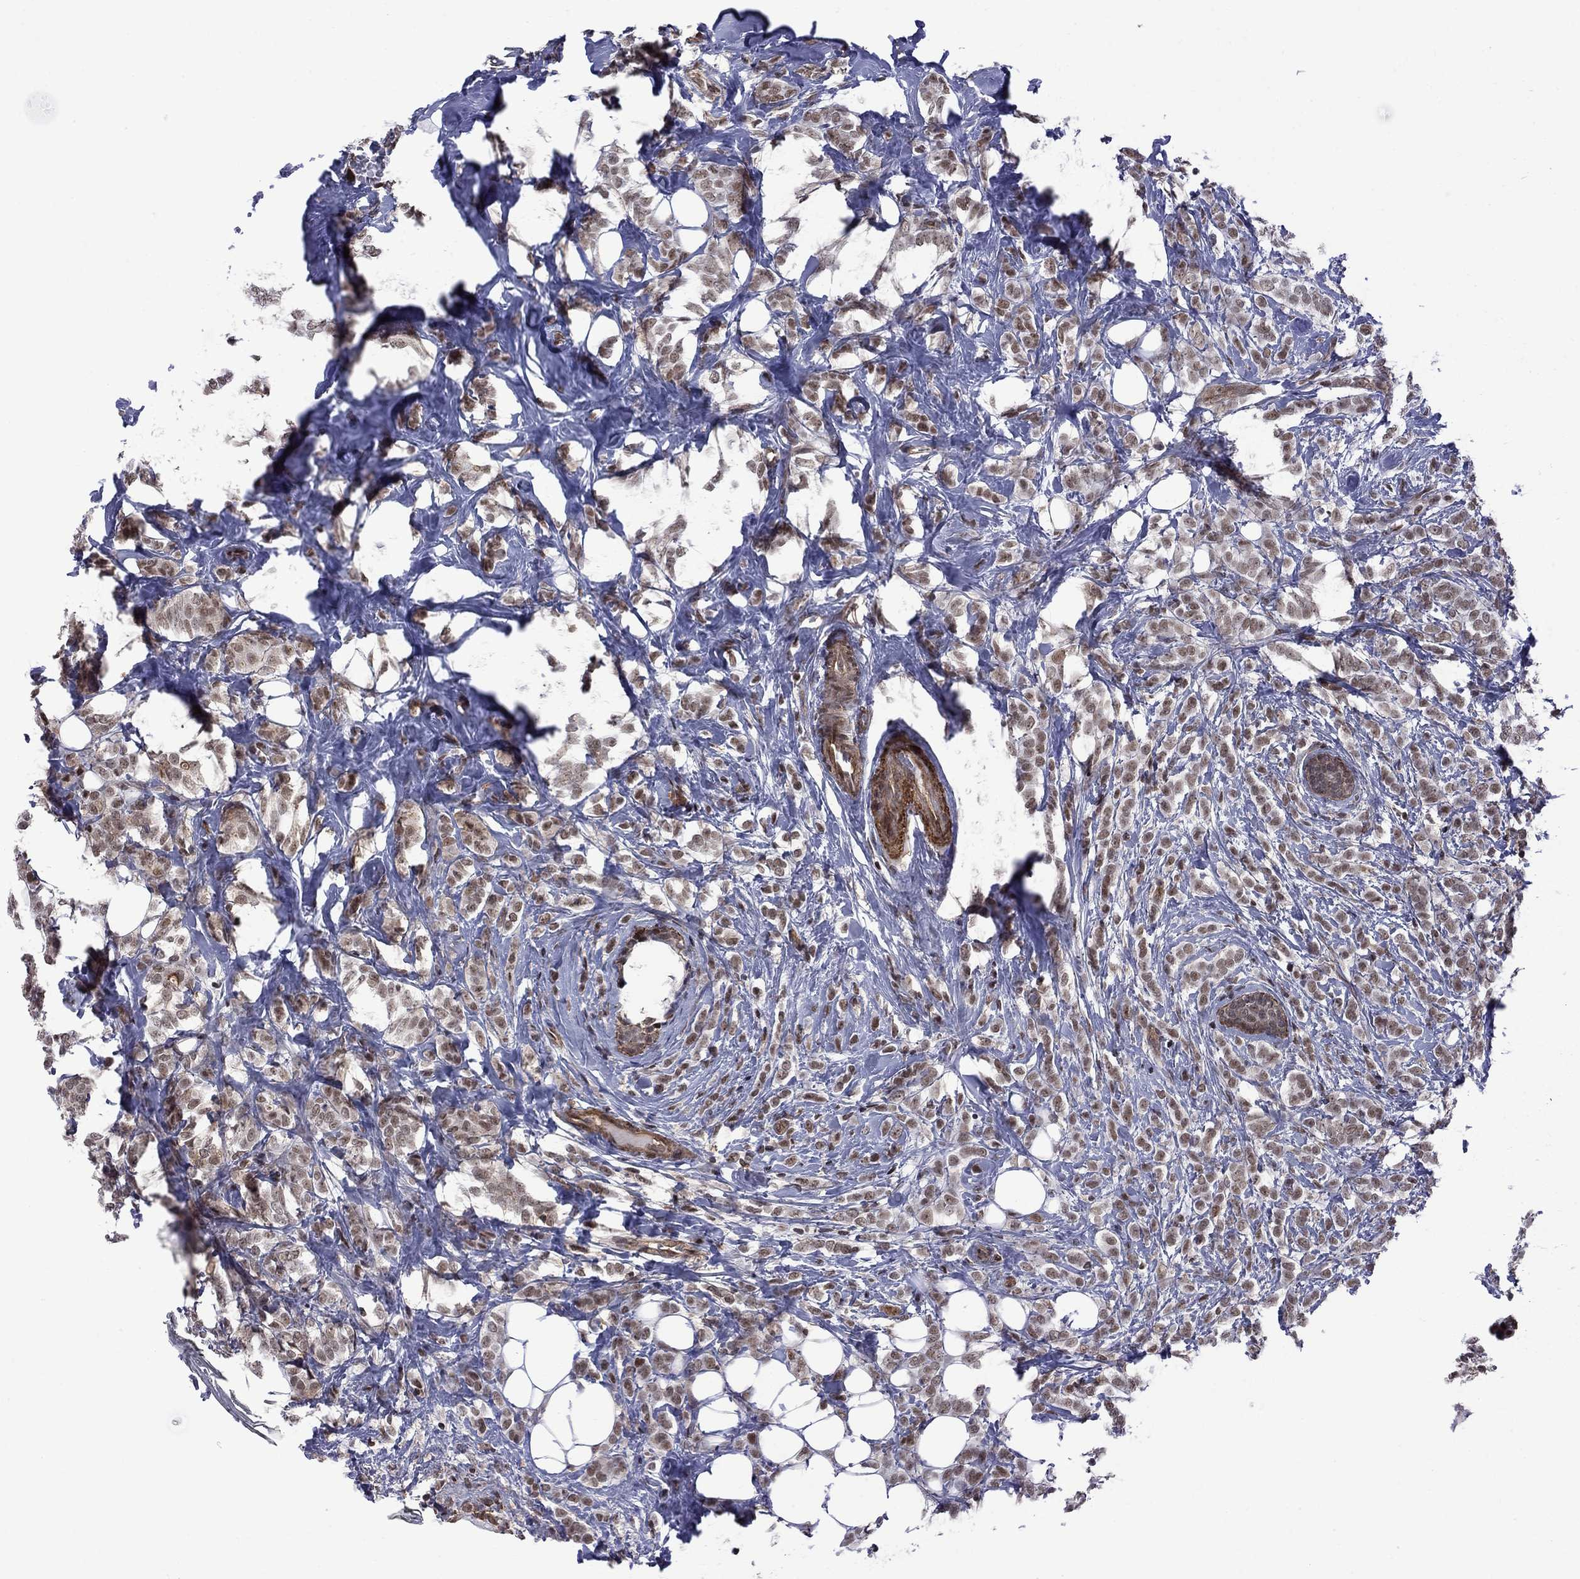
{"staining": {"intensity": "moderate", "quantity": ">75%", "location": "nuclear"}, "tissue": "breast cancer", "cell_type": "Tumor cells", "image_type": "cancer", "snomed": [{"axis": "morphology", "description": "Lobular carcinoma"}, {"axis": "topography", "description": "Breast"}], "caption": "Human lobular carcinoma (breast) stained for a protein (brown) displays moderate nuclear positive positivity in about >75% of tumor cells.", "gene": "BRF1", "patient": {"sex": "female", "age": 49}}